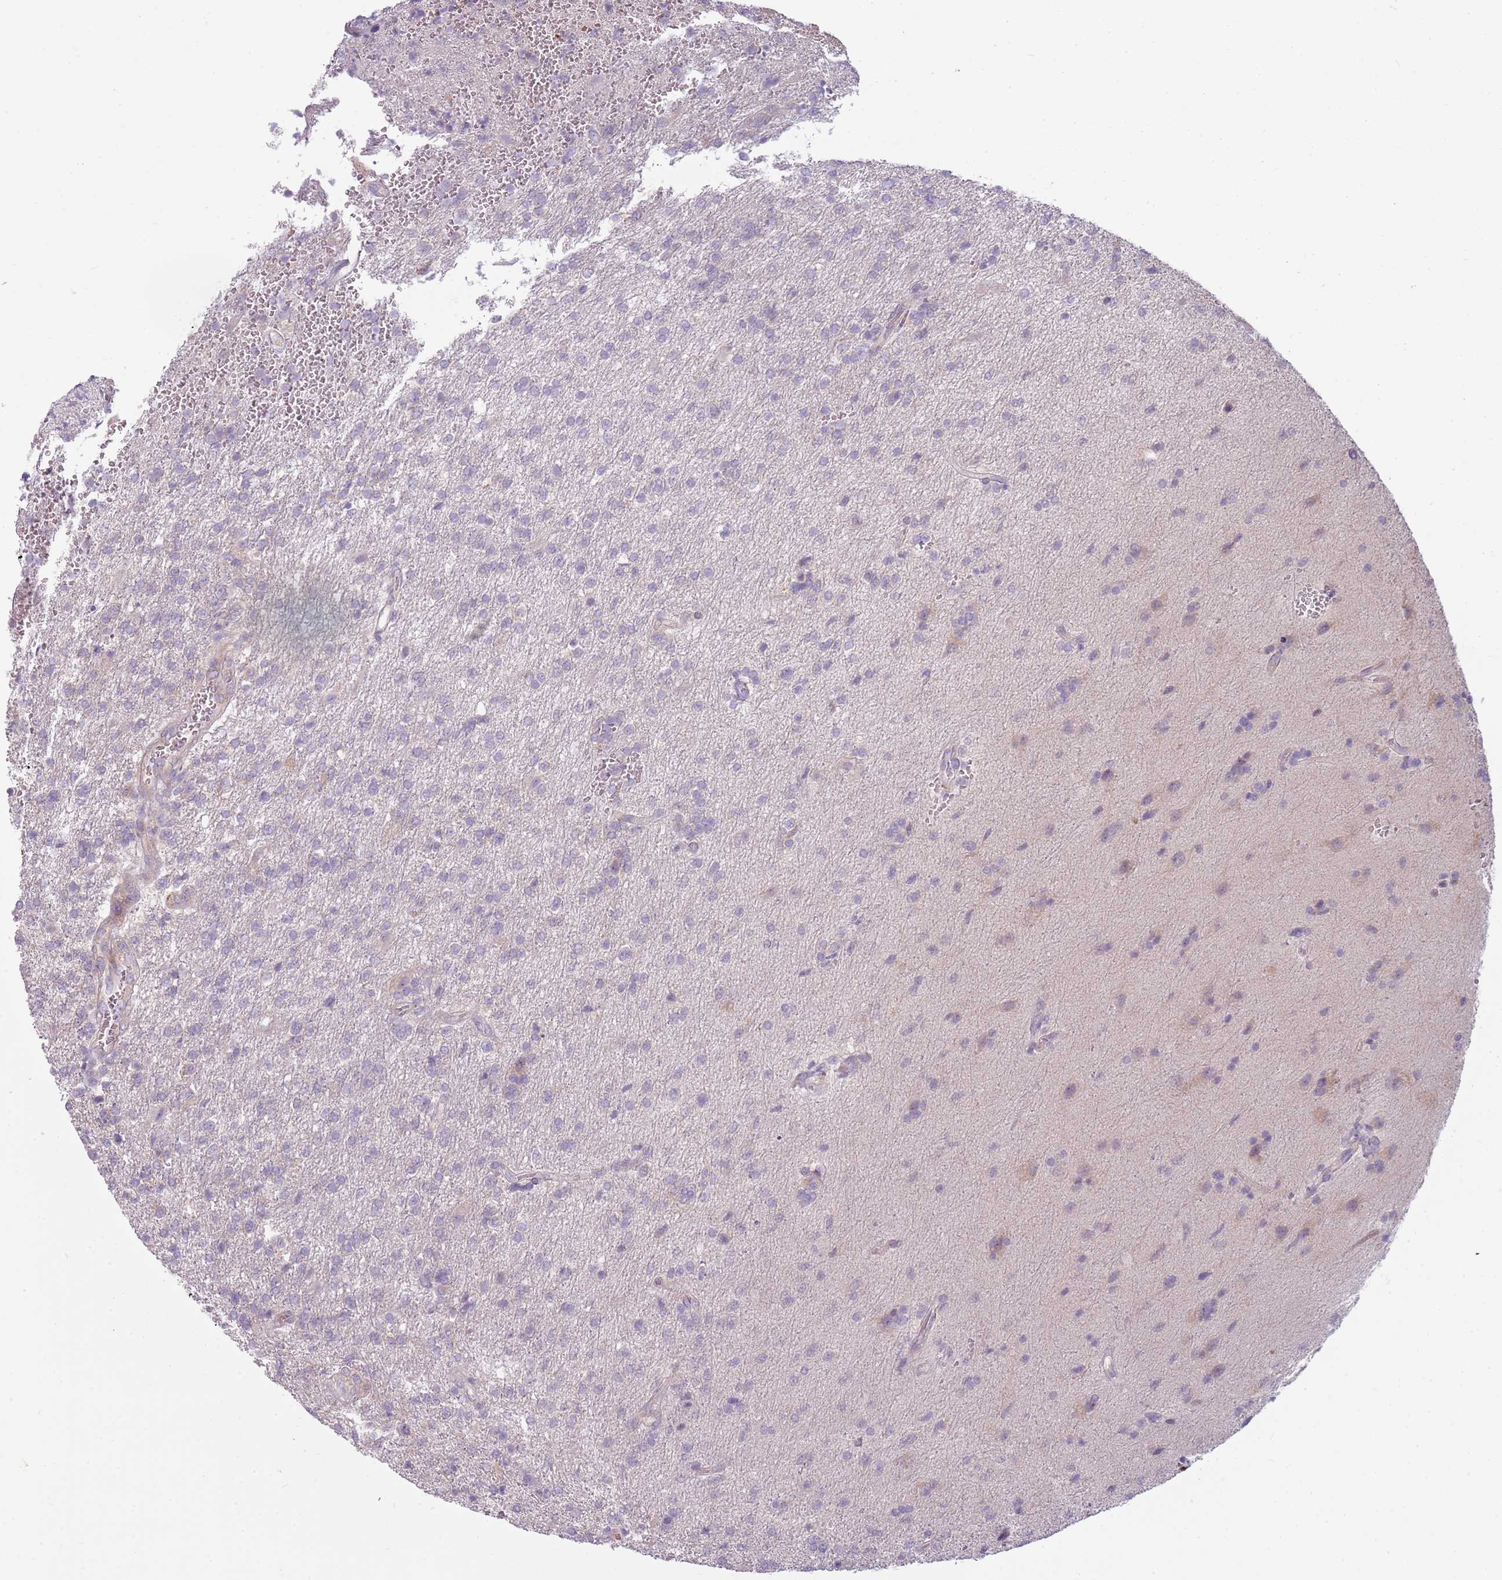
{"staining": {"intensity": "negative", "quantity": "none", "location": "none"}, "tissue": "glioma", "cell_type": "Tumor cells", "image_type": "cancer", "snomed": [{"axis": "morphology", "description": "Glioma, malignant, High grade"}, {"axis": "topography", "description": "Brain"}], "caption": "This is an IHC image of human glioma. There is no staining in tumor cells.", "gene": "HSPA14", "patient": {"sex": "male", "age": 56}}